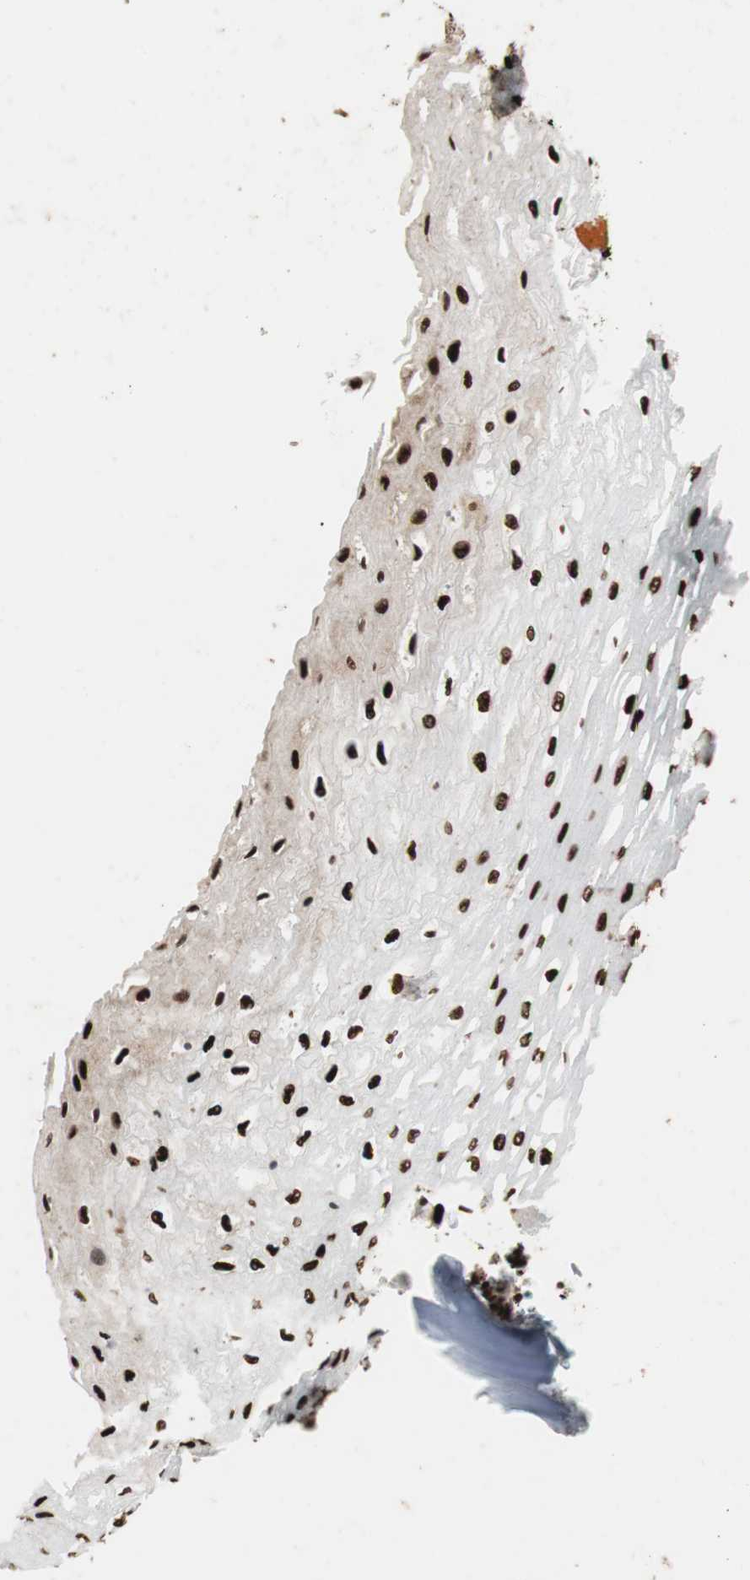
{"staining": {"intensity": "strong", "quantity": ">75%", "location": "nuclear"}, "tissue": "esophagus", "cell_type": "Squamous epithelial cells", "image_type": "normal", "snomed": [{"axis": "morphology", "description": "Normal tissue, NOS"}, {"axis": "topography", "description": "Esophagus"}], "caption": "This is a photomicrograph of IHC staining of unremarkable esophagus, which shows strong positivity in the nuclear of squamous epithelial cells.", "gene": "PSME3", "patient": {"sex": "female", "age": 72}}